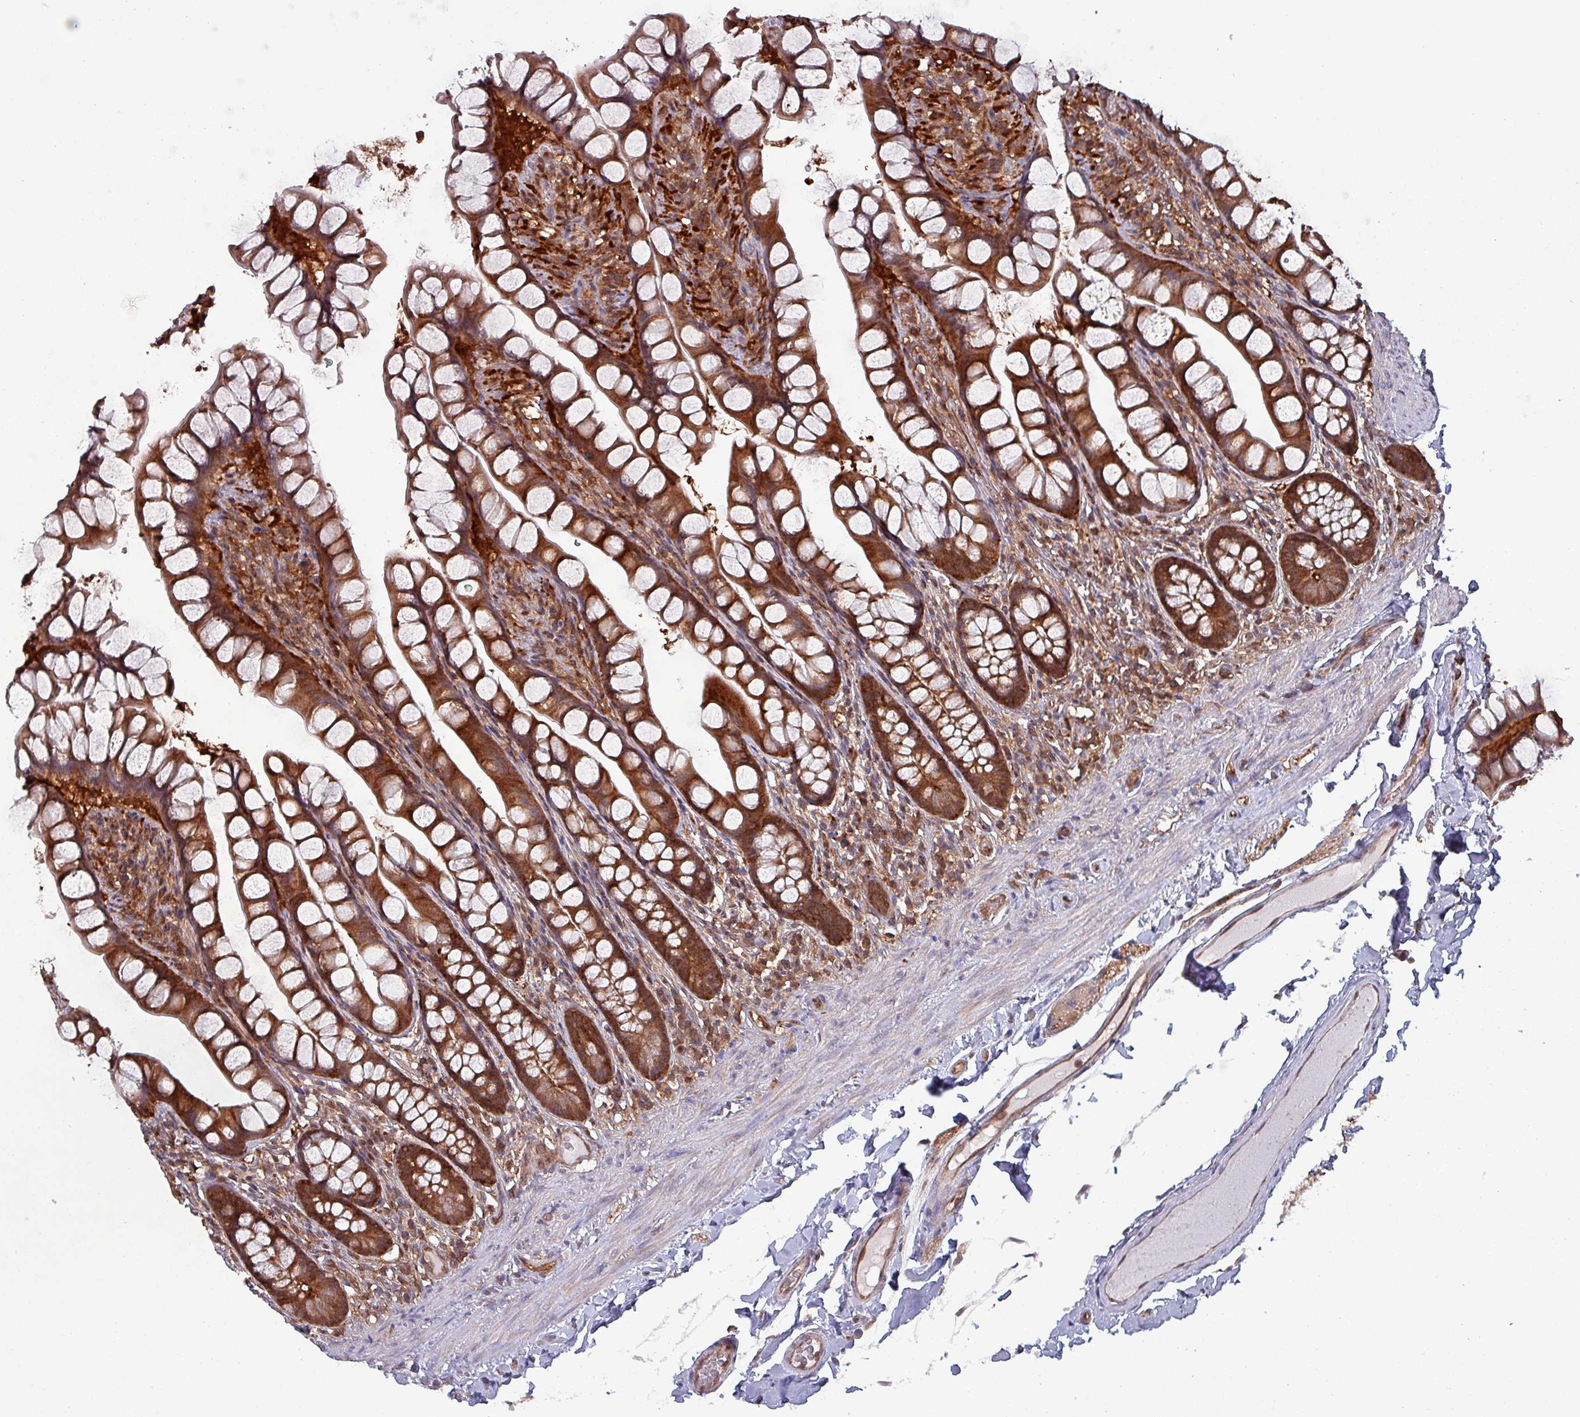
{"staining": {"intensity": "strong", "quantity": ">75%", "location": "cytoplasmic/membranous"}, "tissue": "small intestine", "cell_type": "Glandular cells", "image_type": "normal", "snomed": [{"axis": "morphology", "description": "Normal tissue, NOS"}, {"axis": "topography", "description": "Small intestine"}], "caption": "Unremarkable small intestine displays strong cytoplasmic/membranous staining in about >75% of glandular cells, visualized by immunohistochemistry. The protein of interest is shown in brown color, while the nuclei are stained blue.", "gene": "PSMB8", "patient": {"sex": "male", "age": 70}}